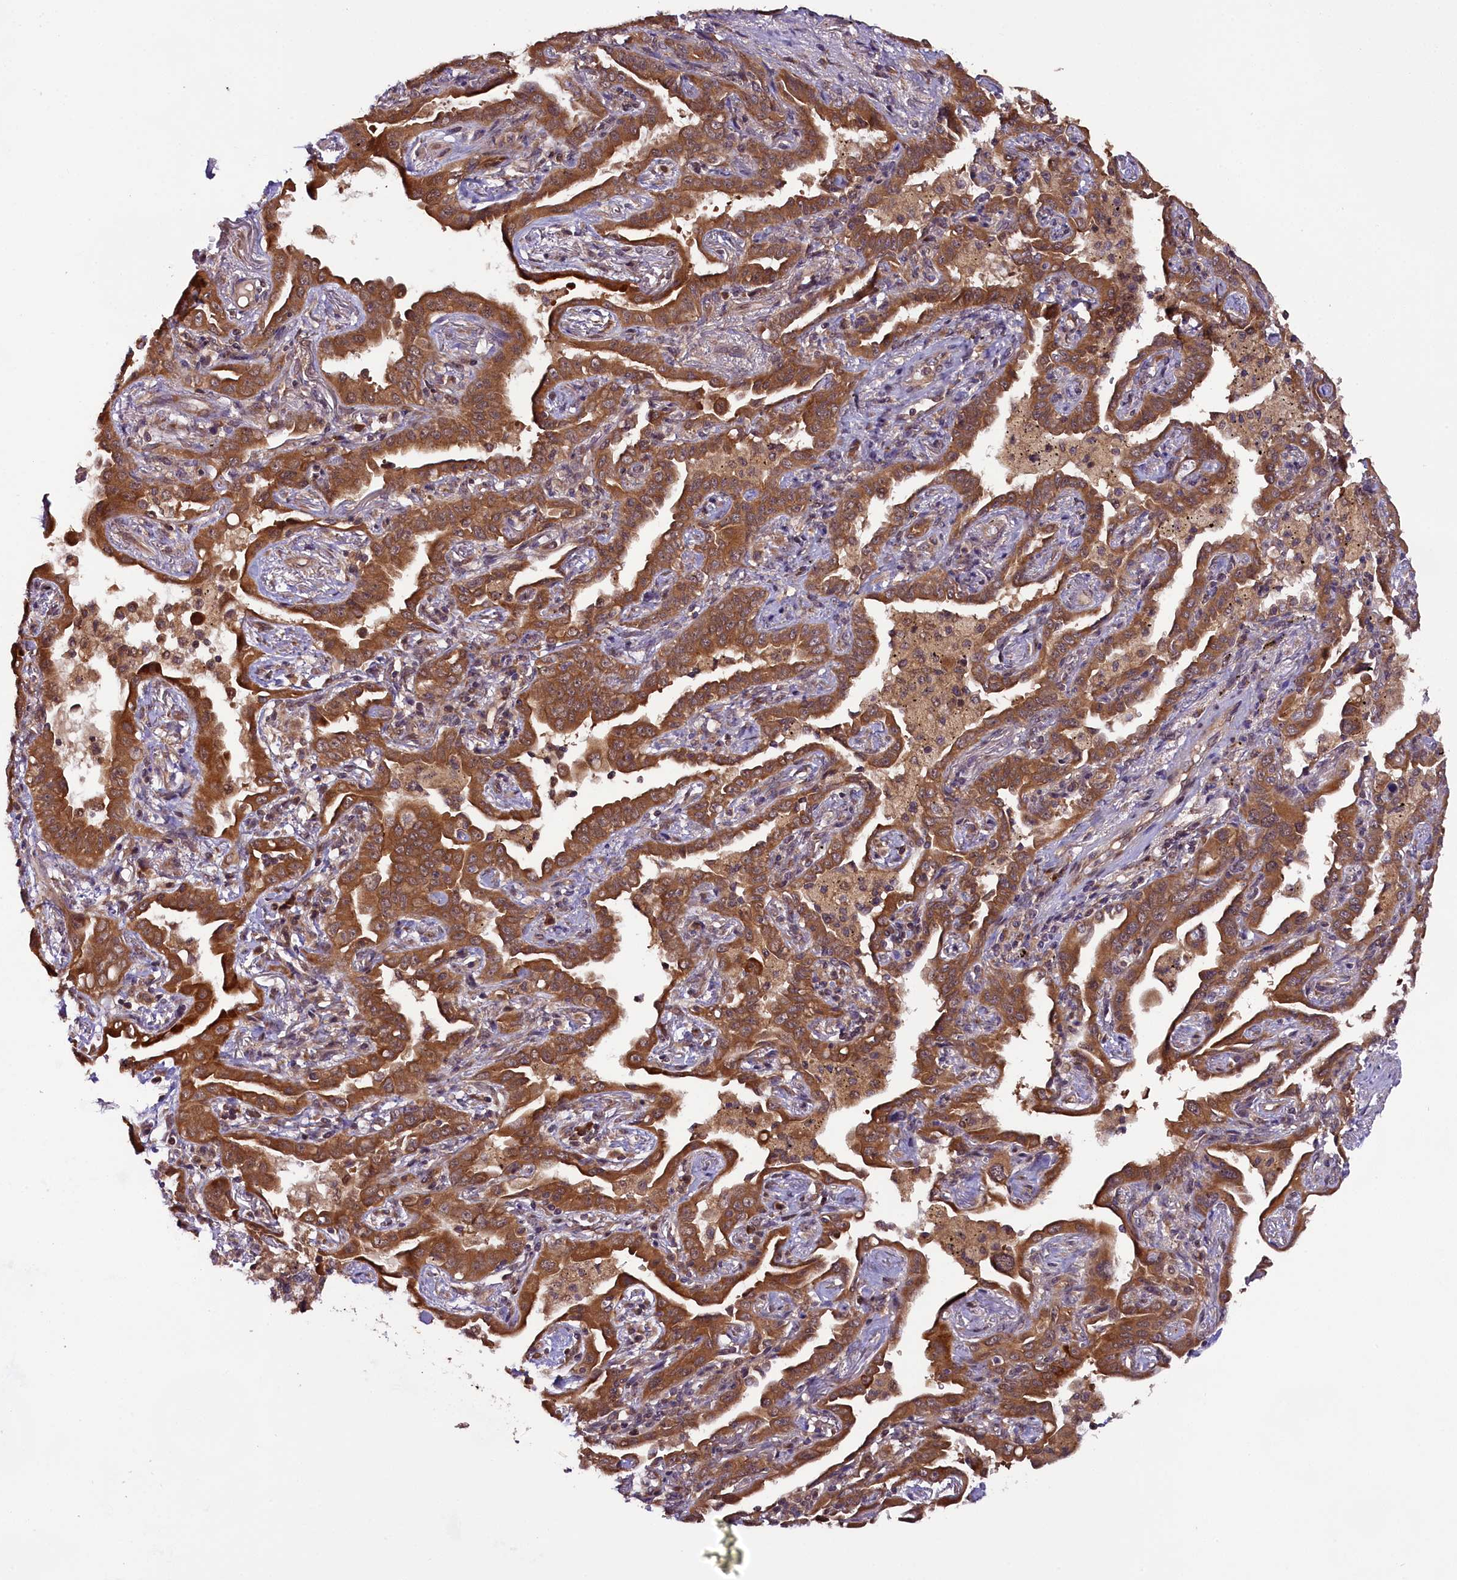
{"staining": {"intensity": "strong", "quantity": ">75%", "location": "cytoplasmic/membranous"}, "tissue": "lung cancer", "cell_type": "Tumor cells", "image_type": "cancer", "snomed": [{"axis": "morphology", "description": "Adenocarcinoma, NOS"}, {"axis": "topography", "description": "Lung"}], "caption": "Immunohistochemical staining of lung adenocarcinoma demonstrates strong cytoplasmic/membranous protein expression in approximately >75% of tumor cells.", "gene": "DOHH", "patient": {"sex": "male", "age": 67}}